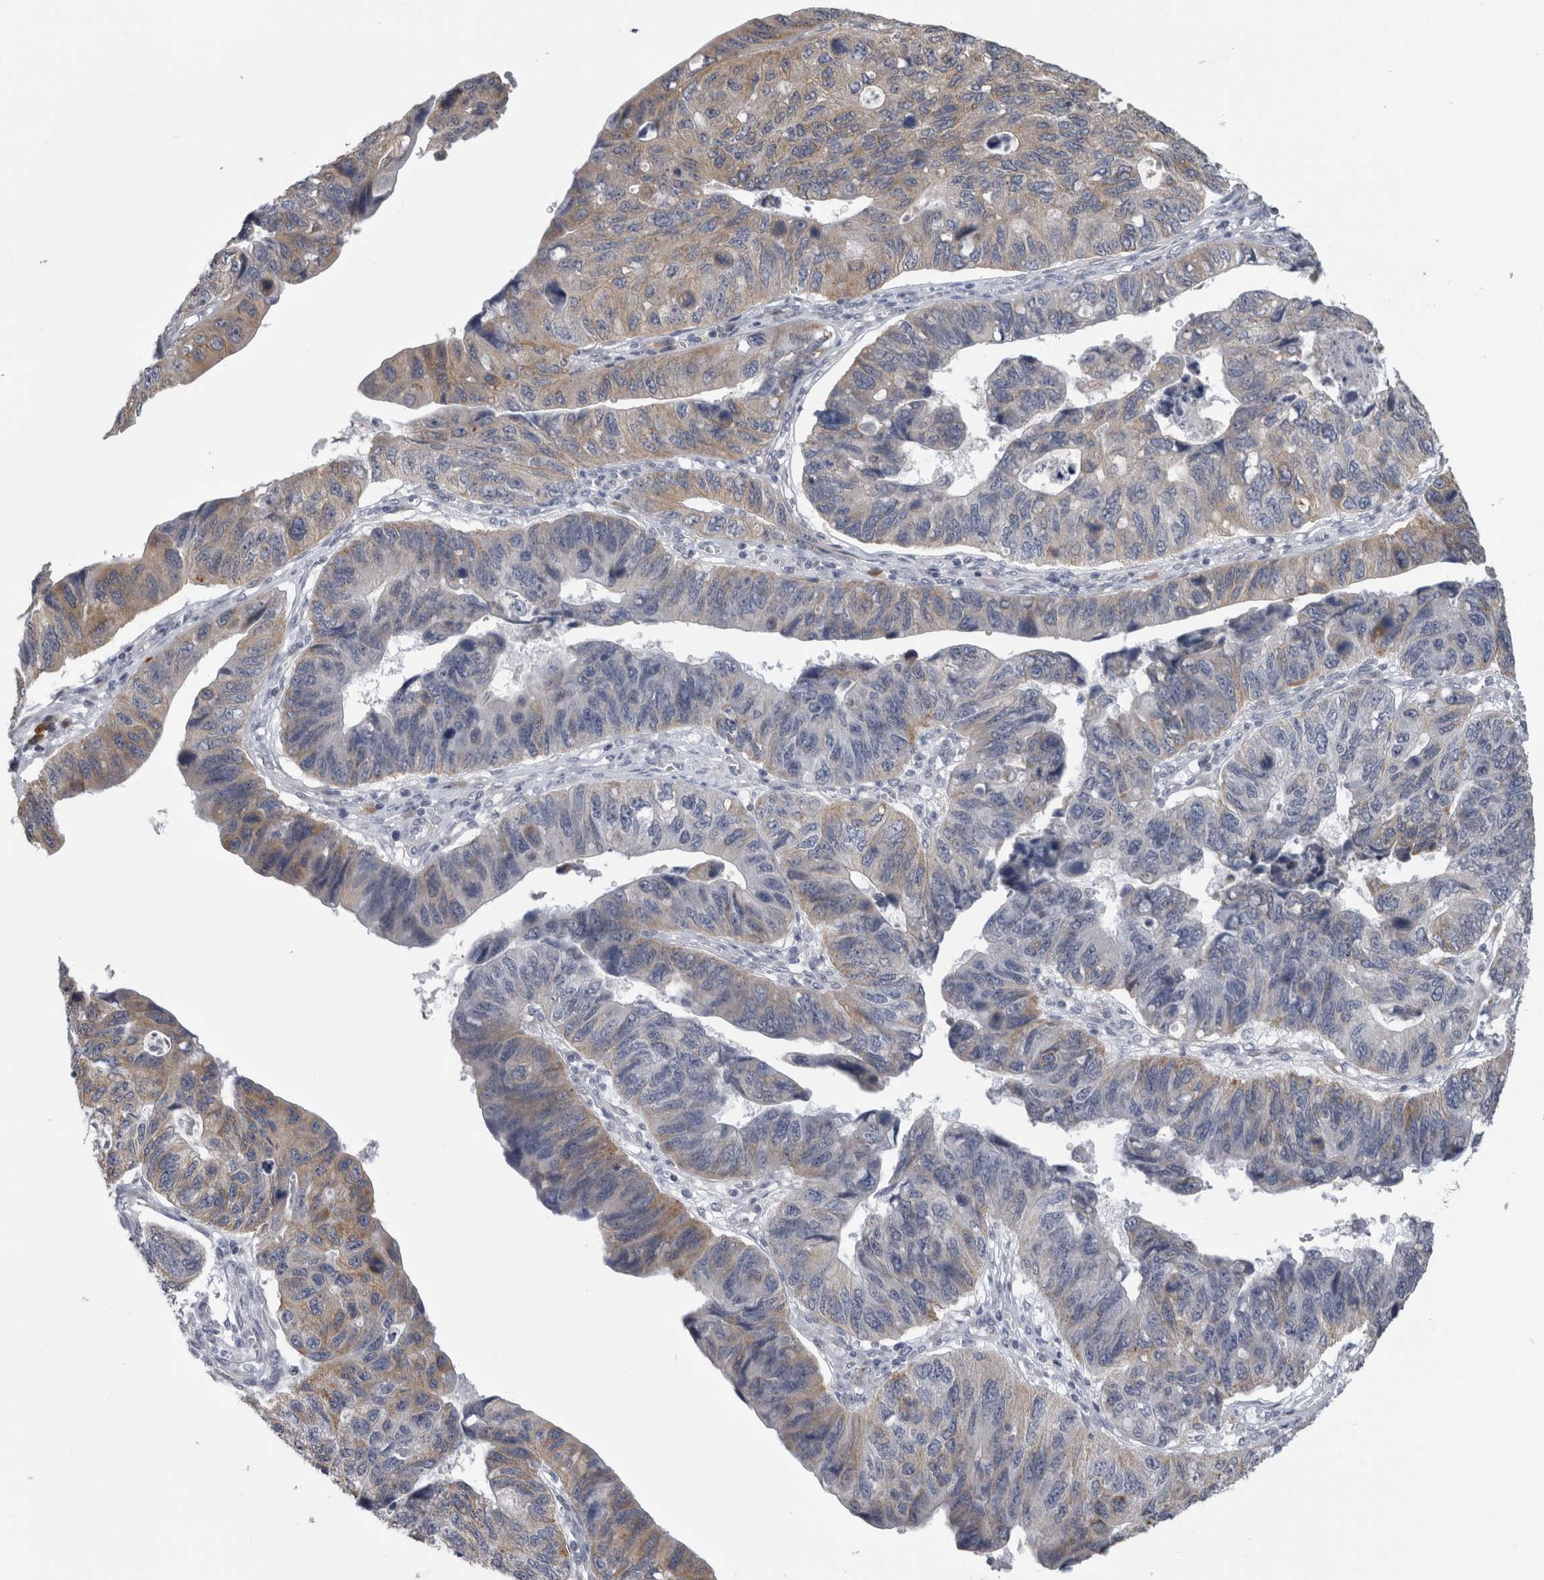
{"staining": {"intensity": "weak", "quantity": "<25%", "location": "cytoplasmic/membranous"}, "tissue": "stomach cancer", "cell_type": "Tumor cells", "image_type": "cancer", "snomed": [{"axis": "morphology", "description": "Adenocarcinoma, NOS"}, {"axis": "topography", "description": "Stomach"}], "caption": "DAB (3,3'-diaminobenzidine) immunohistochemical staining of stomach adenocarcinoma reveals no significant staining in tumor cells.", "gene": "TMEM242", "patient": {"sex": "male", "age": 59}}